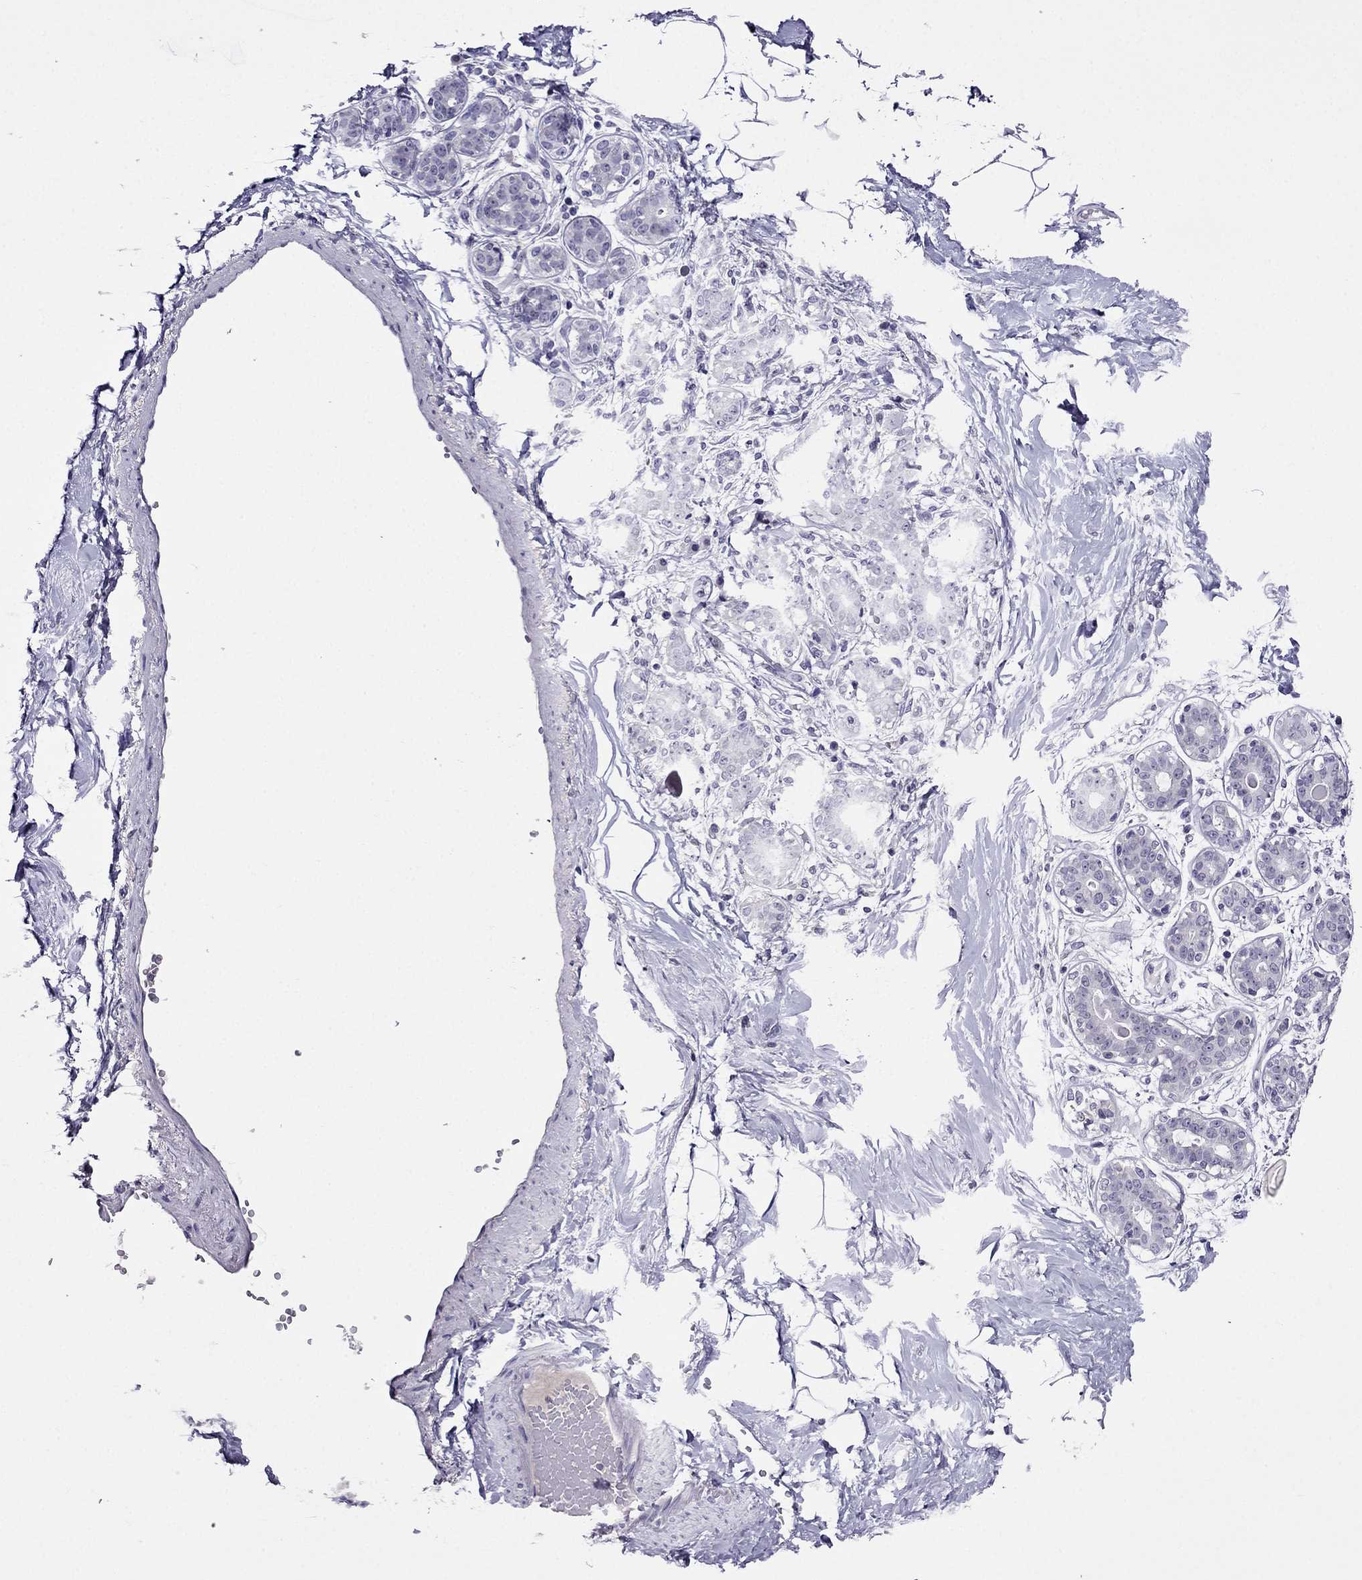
{"staining": {"intensity": "negative", "quantity": "none", "location": "none"}, "tissue": "breast", "cell_type": "Adipocytes", "image_type": "normal", "snomed": [{"axis": "morphology", "description": "Normal tissue, NOS"}, {"axis": "topography", "description": "Skin"}, {"axis": "topography", "description": "Breast"}], "caption": "A micrograph of human breast is negative for staining in adipocytes. Brightfield microscopy of immunohistochemistry (IHC) stained with DAB (brown) and hematoxylin (blue), captured at high magnification.", "gene": "SPTBN4", "patient": {"sex": "female", "age": 43}}